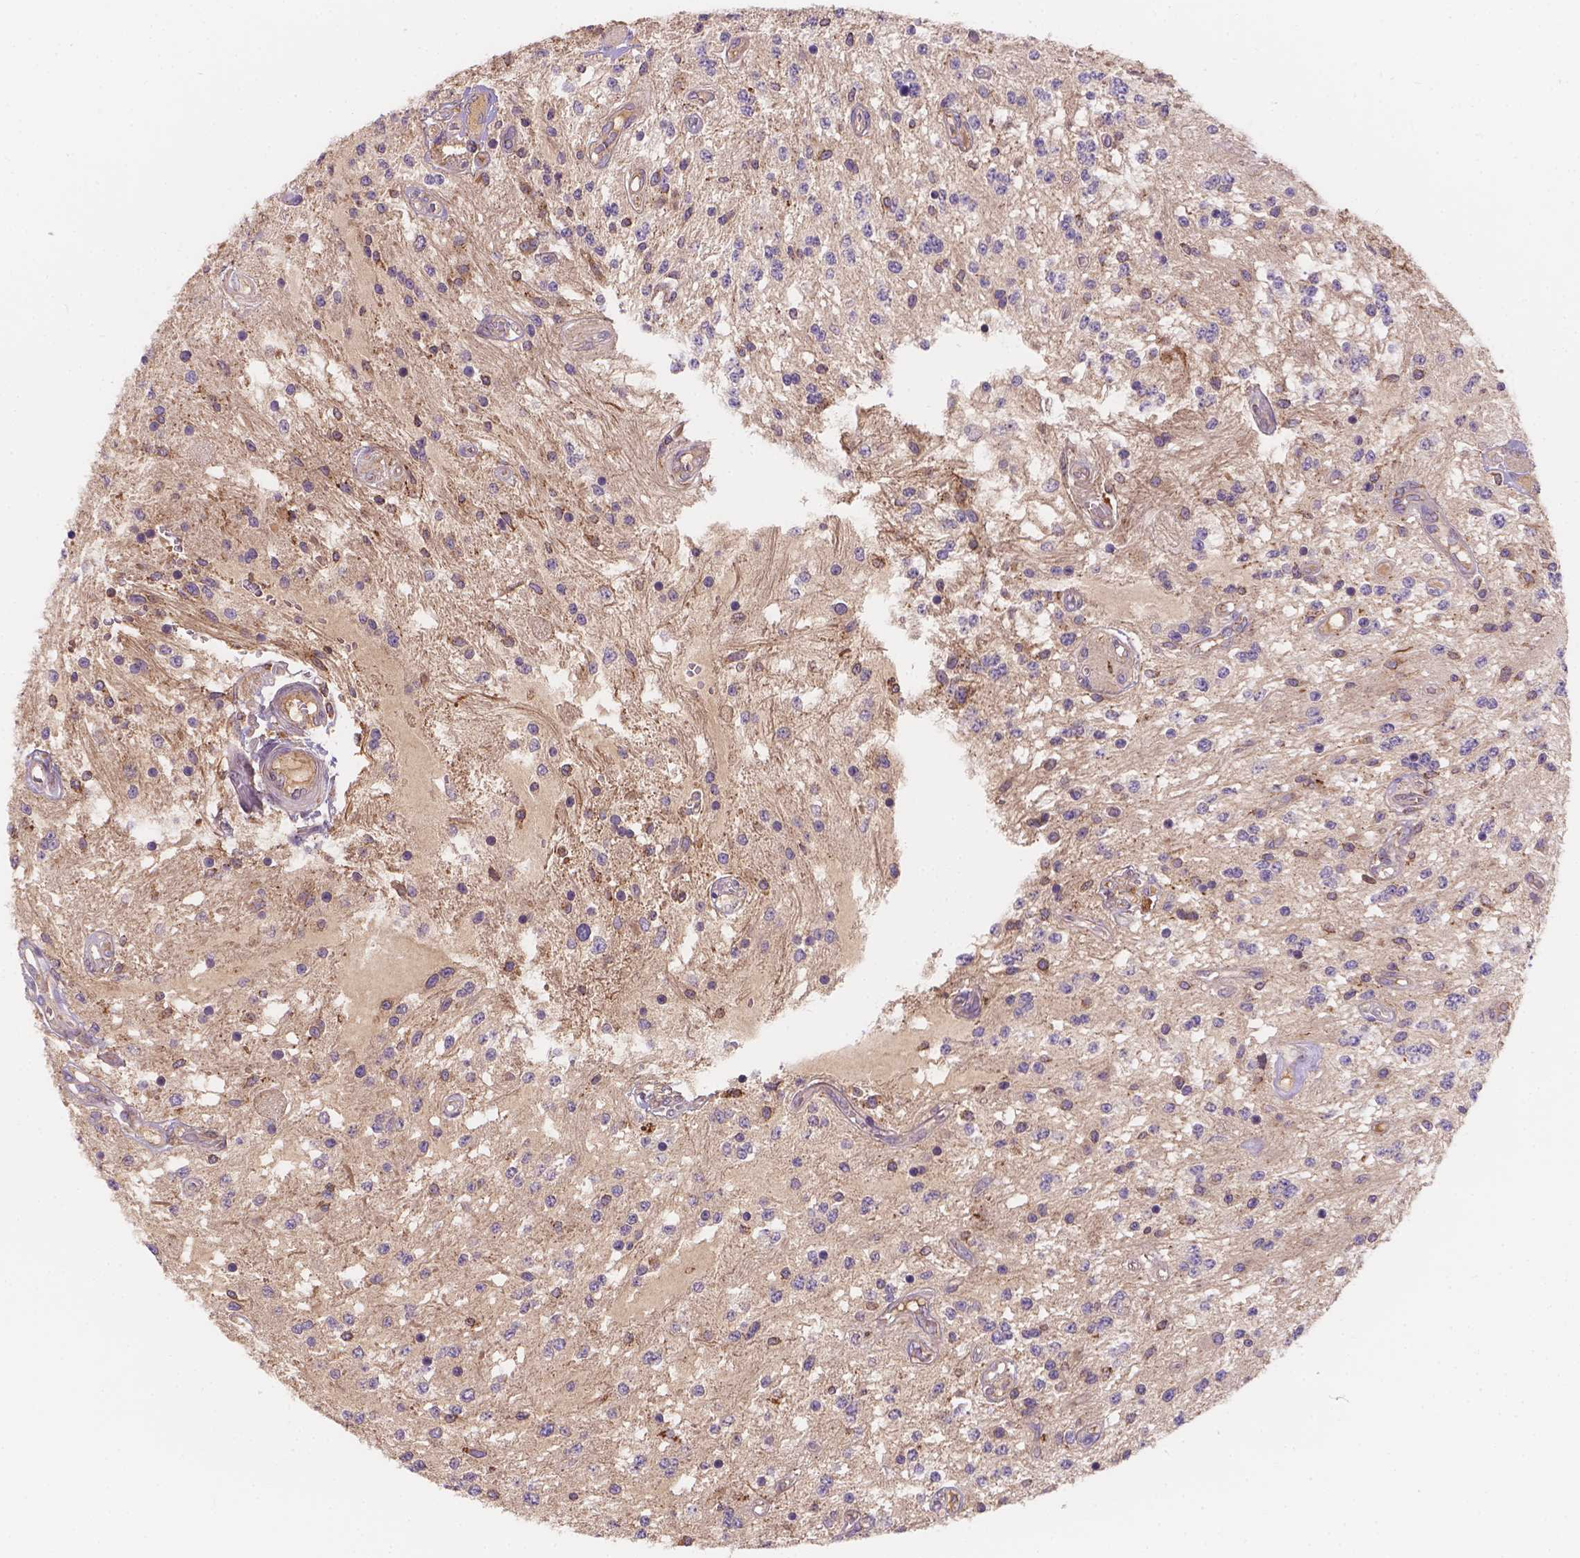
{"staining": {"intensity": "negative", "quantity": "none", "location": "none"}, "tissue": "glioma", "cell_type": "Tumor cells", "image_type": "cancer", "snomed": [{"axis": "morphology", "description": "Glioma, malignant, Low grade"}, {"axis": "topography", "description": "Cerebellum"}], "caption": "This is an immunohistochemistry histopathology image of glioma. There is no expression in tumor cells.", "gene": "CDK10", "patient": {"sex": "female", "age": 14}}